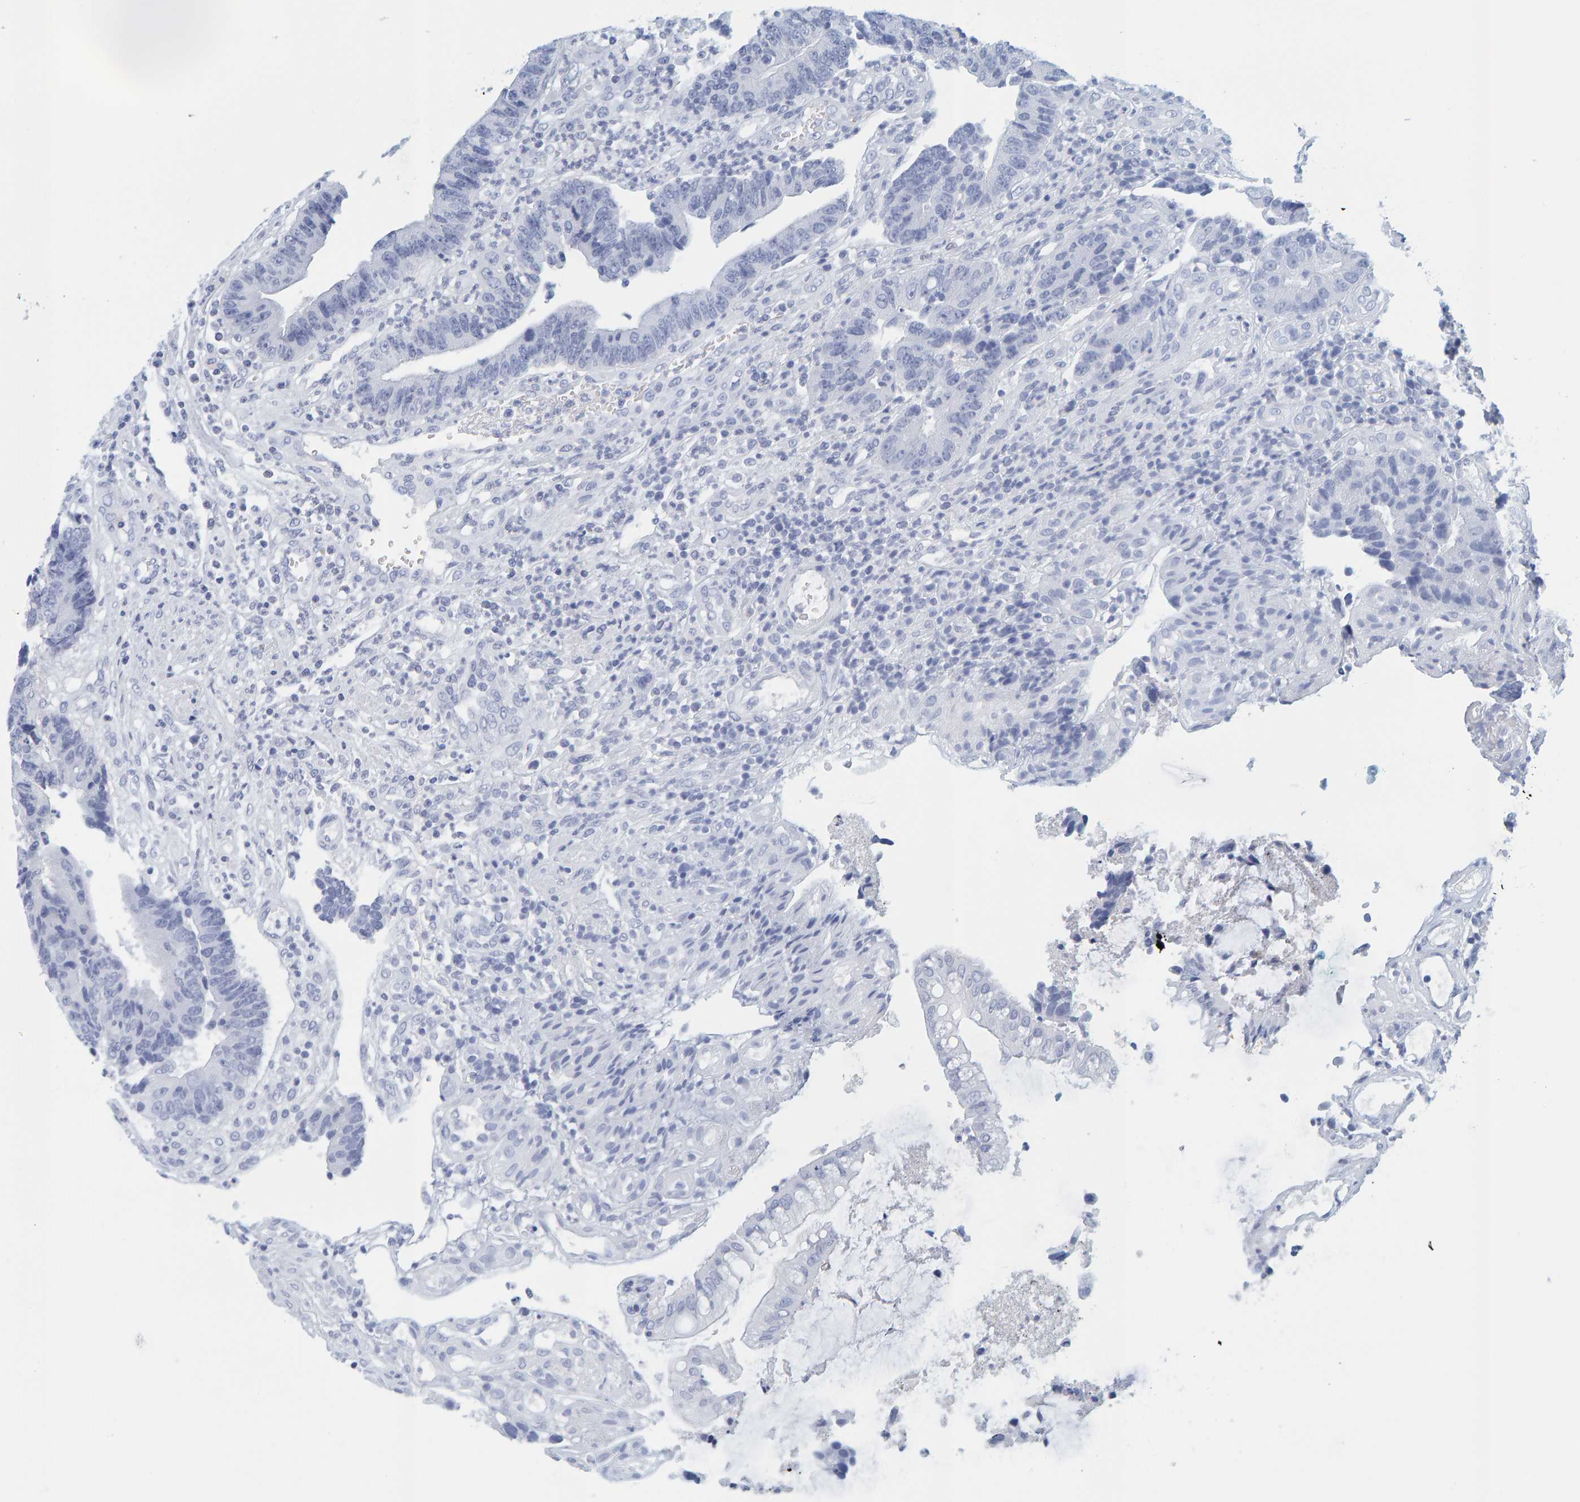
{"staining": {"intensity": "negative", "quantity": "none", "location": "none"}, "tissue": "colorectal cancer", "cell_type": "Tumor cells", "image_type": "cancer", "snomed": [{"axis": "morphology", "description": "Adenocarcinoma, NOS"}, {"axis": "topography", "description": "Rectum"}], "caption": "The photomicrograph reveals no significant staining in tumor cells of colorectal cancer. (IHC, brightfield microscopy, high magnification).", "gene": "SFTPC", "patient": {"sex": "male", "age": 84}}